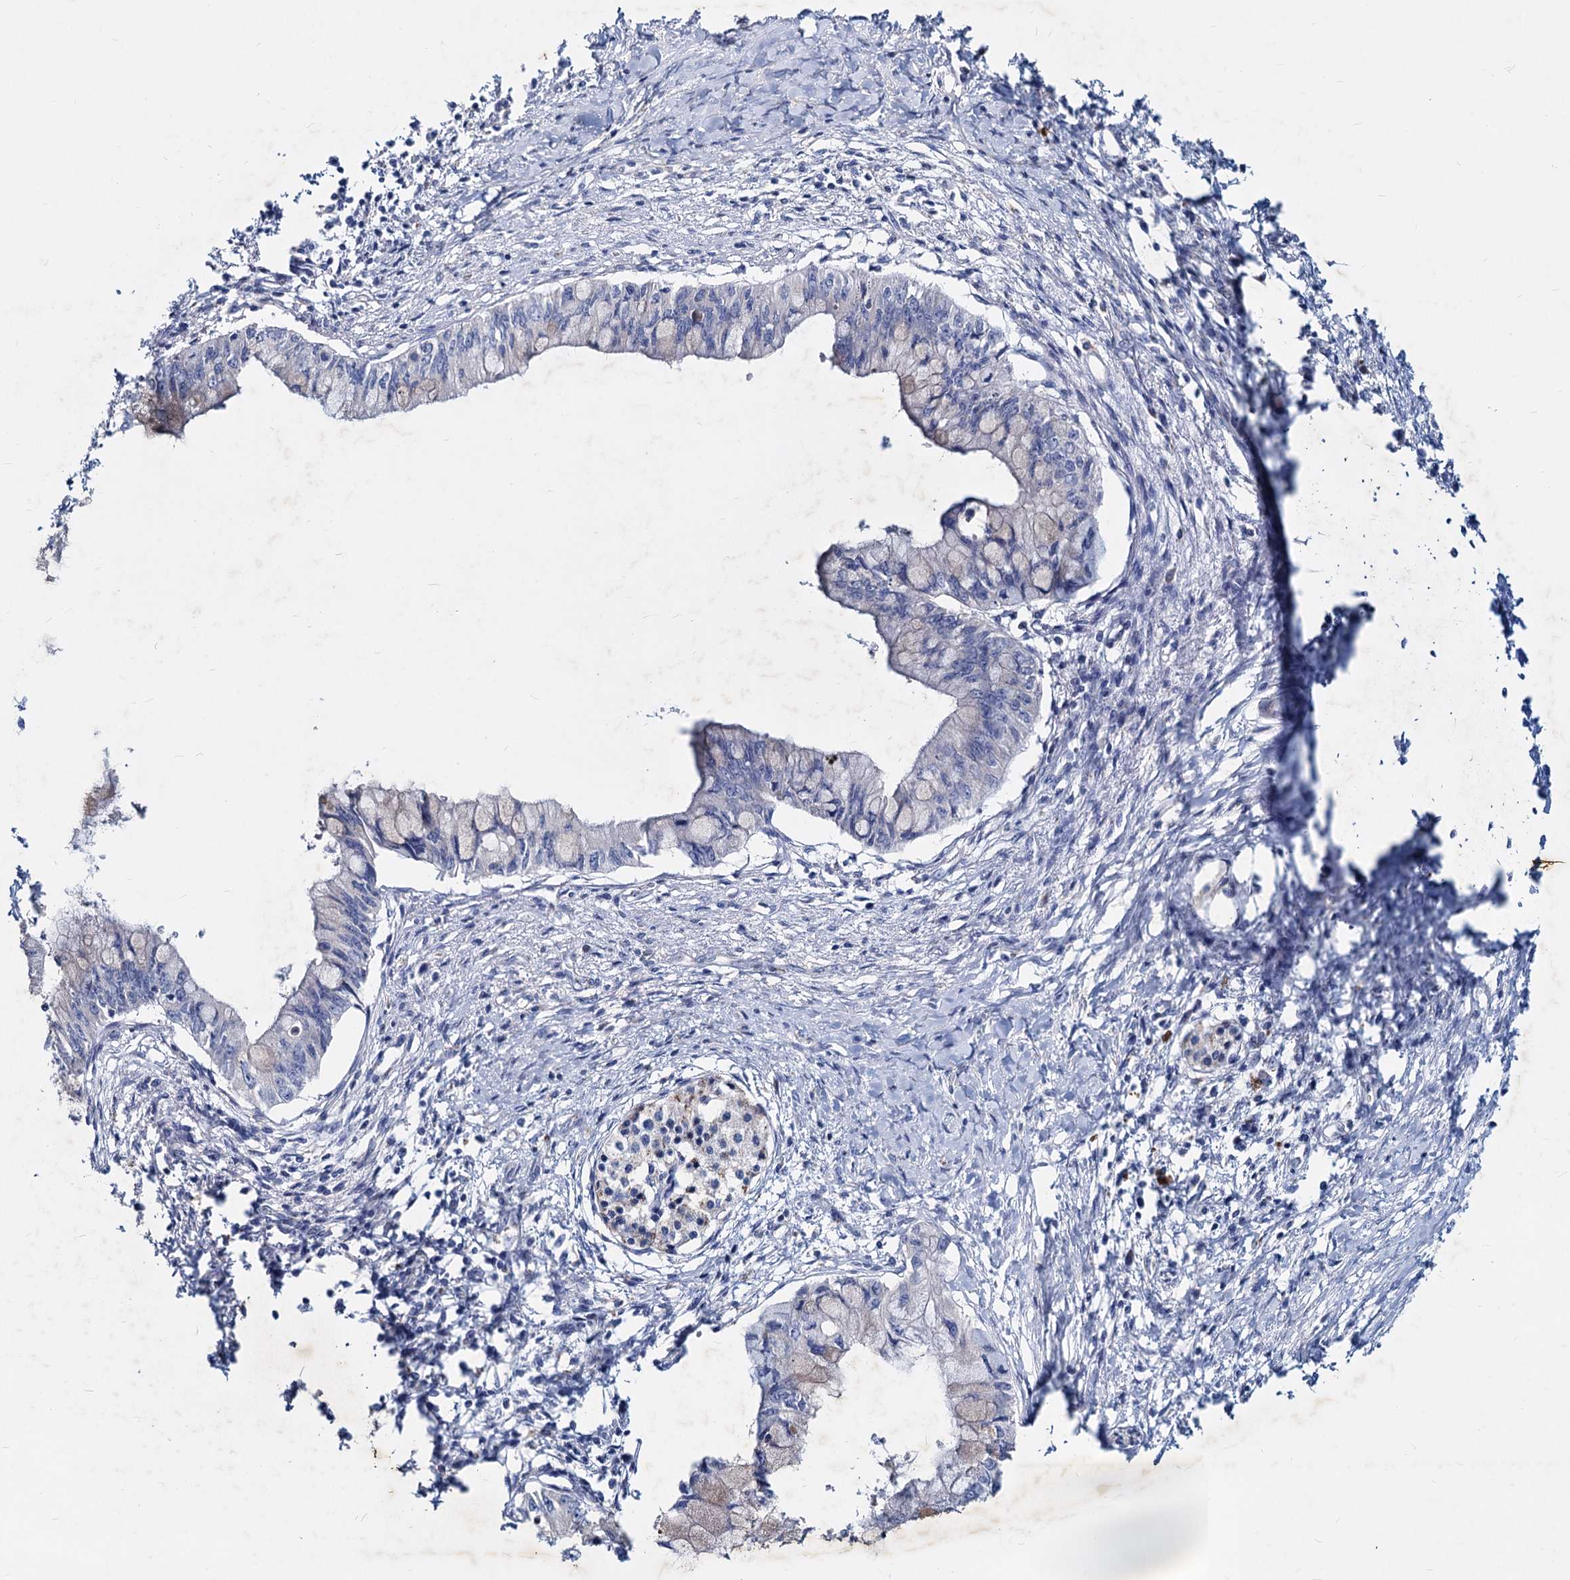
{"staining": {"intensity": "negative", "quantity": "none", "location": "none"}, "tissue": "pancreatic cancer", "cell_type": "Tumor cells", "image_type": "cancer", "snomed": [{"axis": "morphology", "description": "Adenocarcinoma, NOS"}, {"axis": "topography", "description": "Pancreas"}], "caption": "Immunohistochemistry of pancreatic cancer exhibits no positivity in tumor cells. The staining is performed using DAB brown chromogen with nuclei counter-stained in using hematoxylin.", "gene": "AGBL4", "patient": {"sex": "male", "age": 48}}